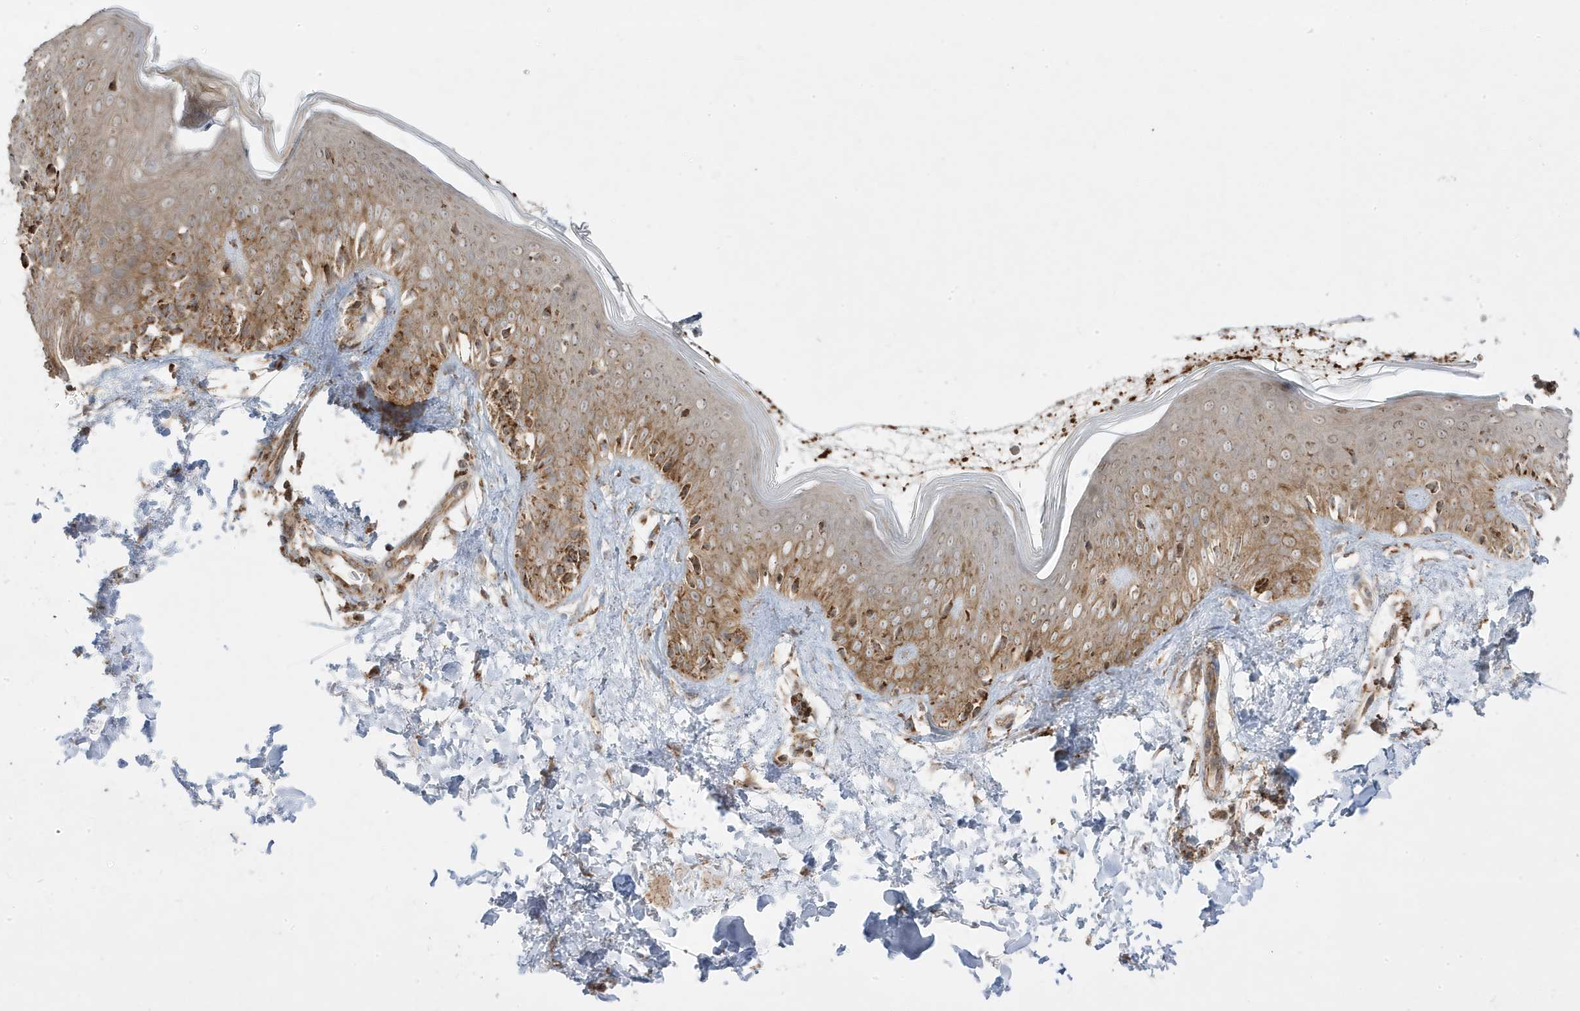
{"staining": {"intensity": "moderate", "quantity": ">75%", "location": "cytoplasmic/membranous"}, "tissue": "skin", "cell_type": "Fibroblasts", "image_type": "normal", "snomed": [{"axis": "morphology", "description": "Normal tissue, NOS"}, {"axis": "topography", "description": "Skin"}], "caption": "A brown stain labels moderate cytoplasmic/membranous expression of a protein in fibroblasts of unremarkable human skin. (IHC, brightfield microscopy, high magnification).", "gene": "CLUAP1", "patient": {"sex": "male", "age": 37}}